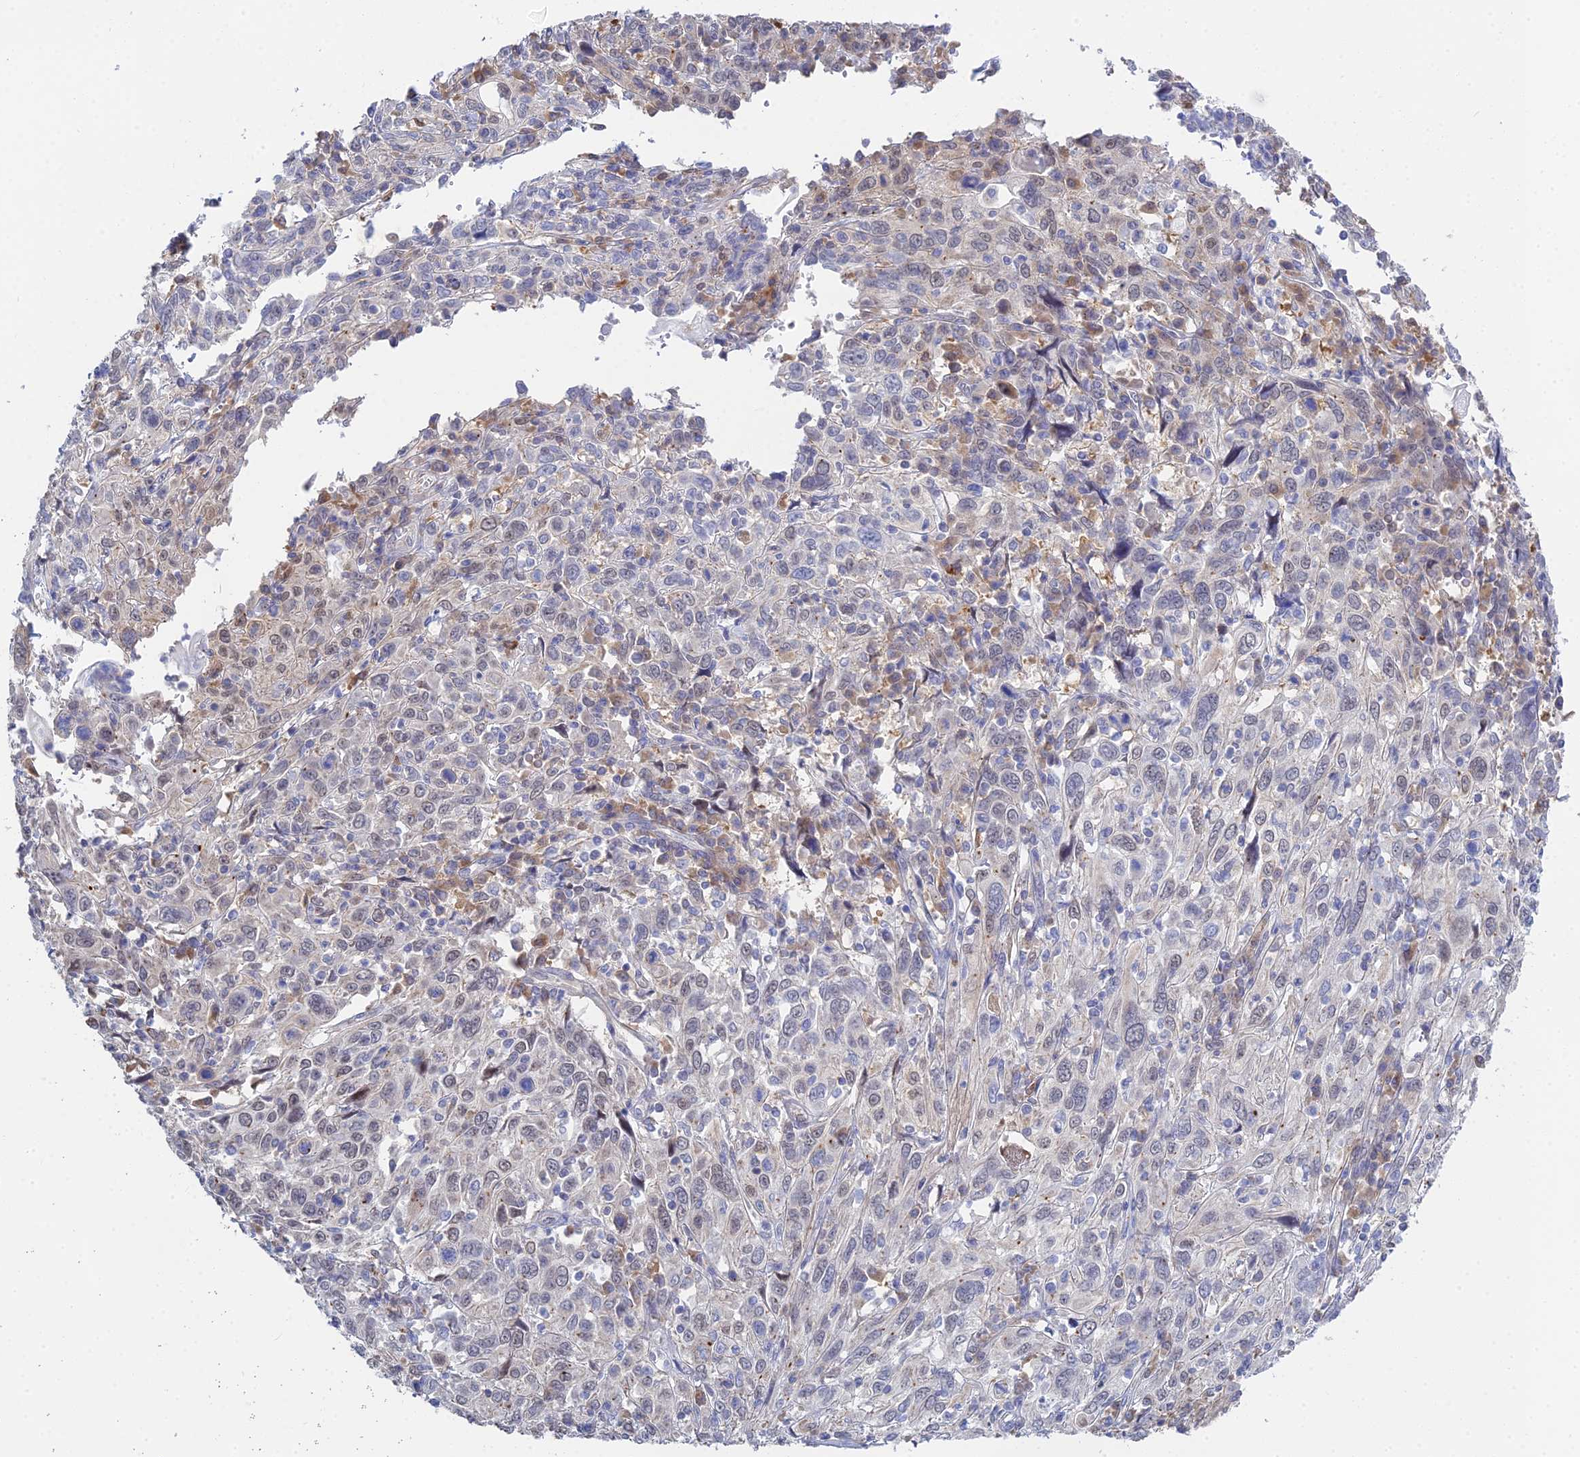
{"staining": {"intensity": "negative", "quantity": "none", "location": "none"}, "tissue": "cervical cancer", "cell_type": "Tumor cells", "image_type": "cancer", "snomed": [{"axis": "morphology", "description": "Squamous cell carcinoma, NOS"}, {"axis": "topography", "description": "Cervix"}], "caption": "The IHC image has no significant expression in tumor cells of cervical squamous cell carcinoma tissue.", "gene": "DNAH14", "patient": {"sex": "female", "age": 46}}